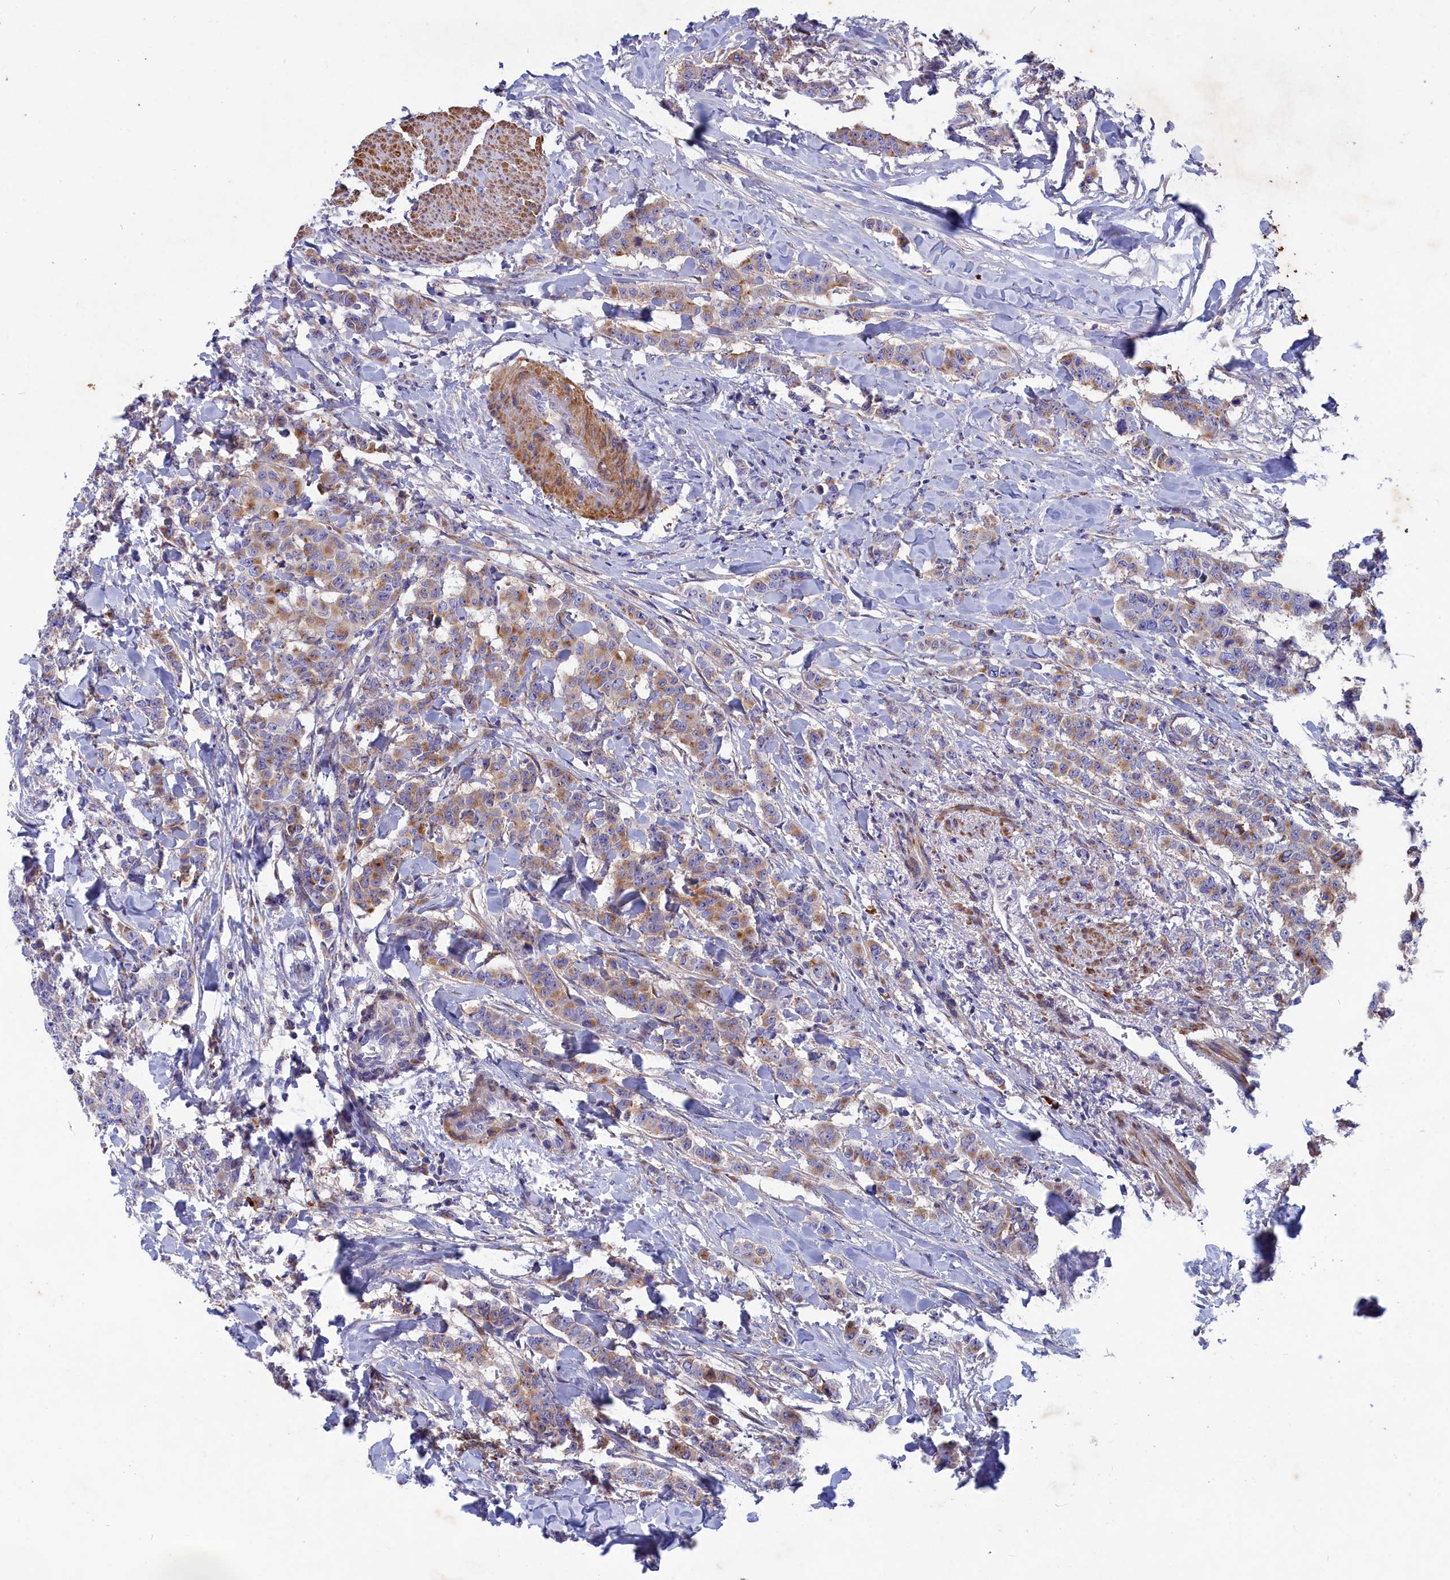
{"staining": {"intensity": "weak", "quantity": "25%-75%", "location": "cytoplasmic/membranous"}, "tissue": "breast cancer", "cell_type": "Tumor cells", "image_type": "cancer", "snomed": [{"axis": "morphology", "description": "Duct carcinoma"}, {"axis": "topography", "description": "Breast"}], "caption": "The histopathology image displays a brown stain indicating the presence of a protein in the cytoplasmic/membranous of tumor cells in breast infiltrating ductal carcinoma.", "gene": "SCAMP4", "patient": {"sex": "female", "age": 40}}